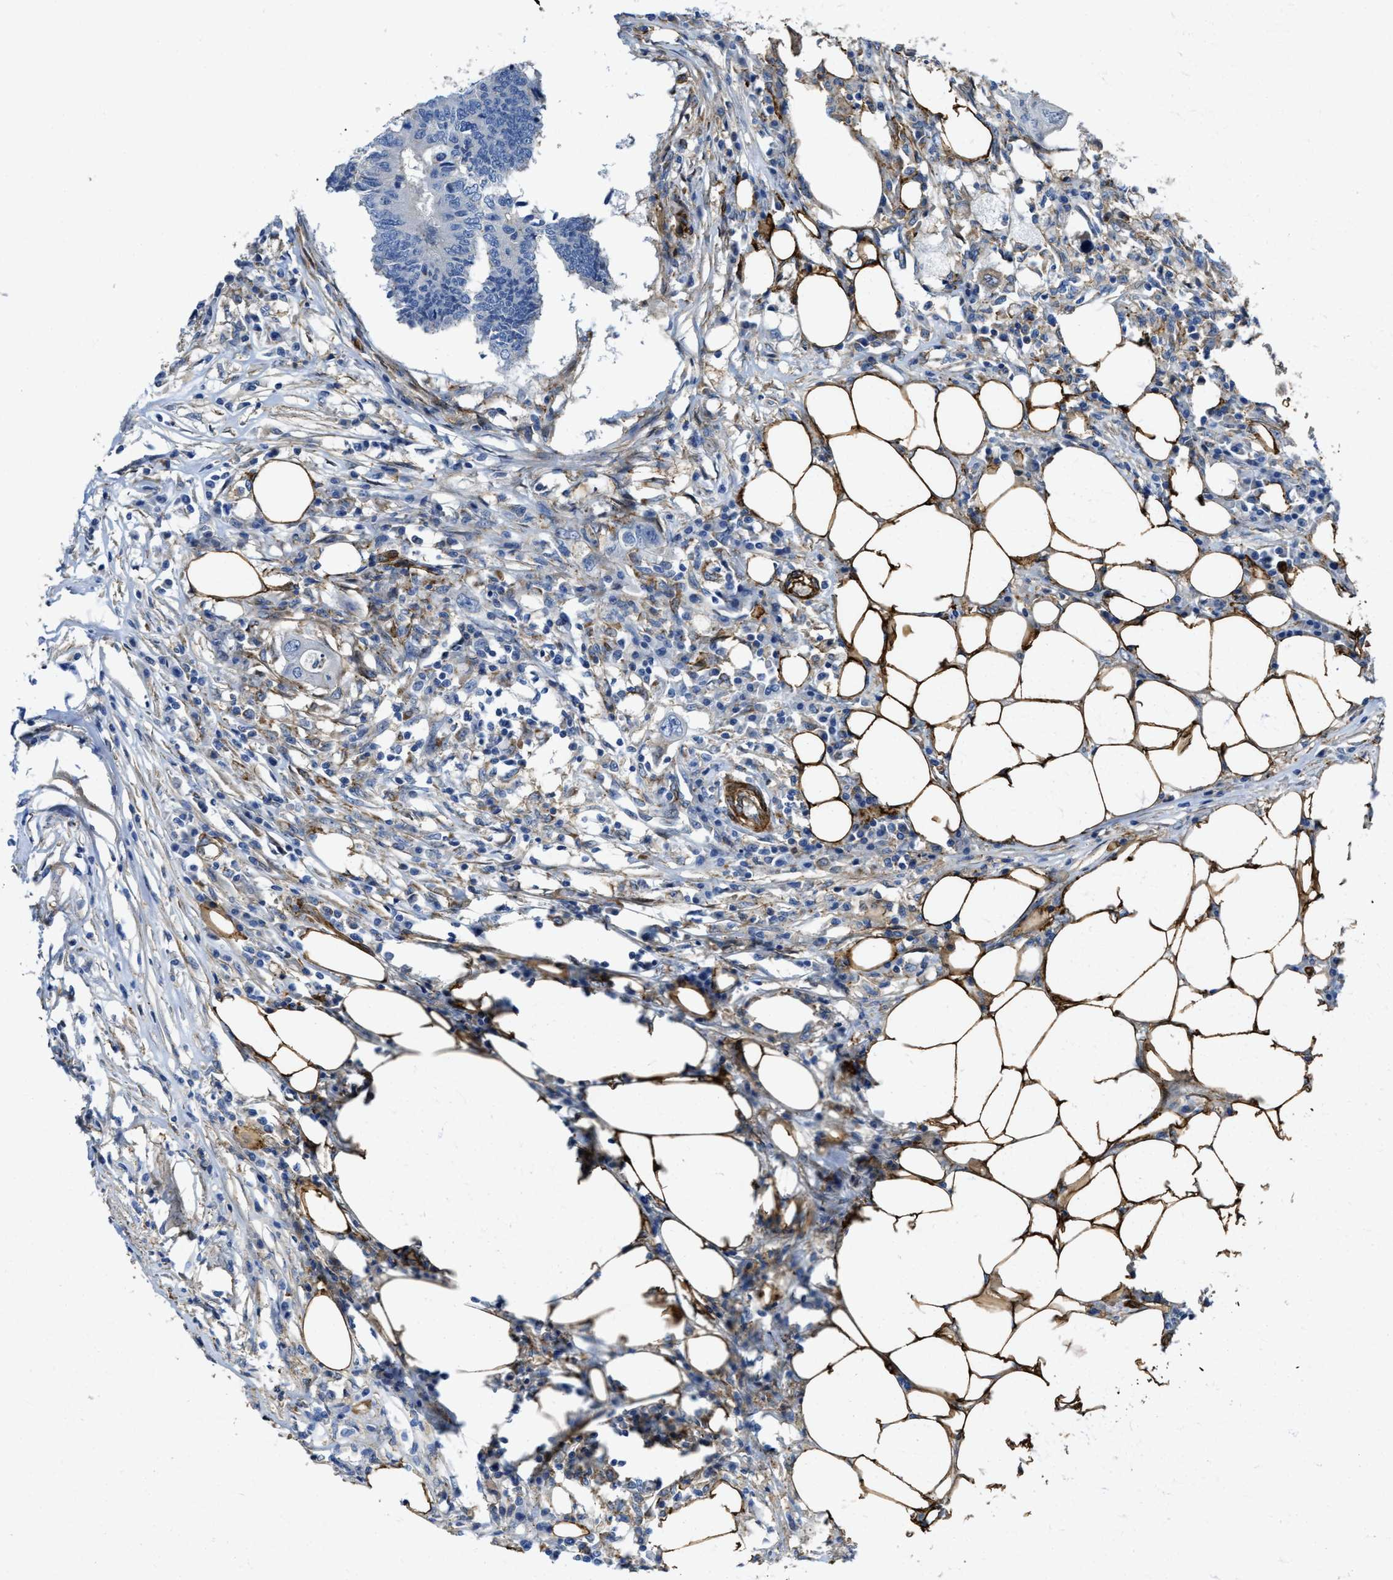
{"staining": {"intensity": "negative", "quantity": "none", "location": "none"}, "tissue": "colorectal cancer", "cell_type": "Tumor cells", "image_type": "cancer", "snomed": [{"axis": "morphology", "description": "Adenocarcinoma, NOS"}, {"axis": "topography", "description": "Colon"}], "caption": "An immunohistochemistry (IHC) histopathology image of adenocarcinoma (colorectal) is shown. There is no staining in tumor cells of adenocarcinoma (colorectal).", "gene": "NAB1", "patient": {"sex": "male", "age": 71}}